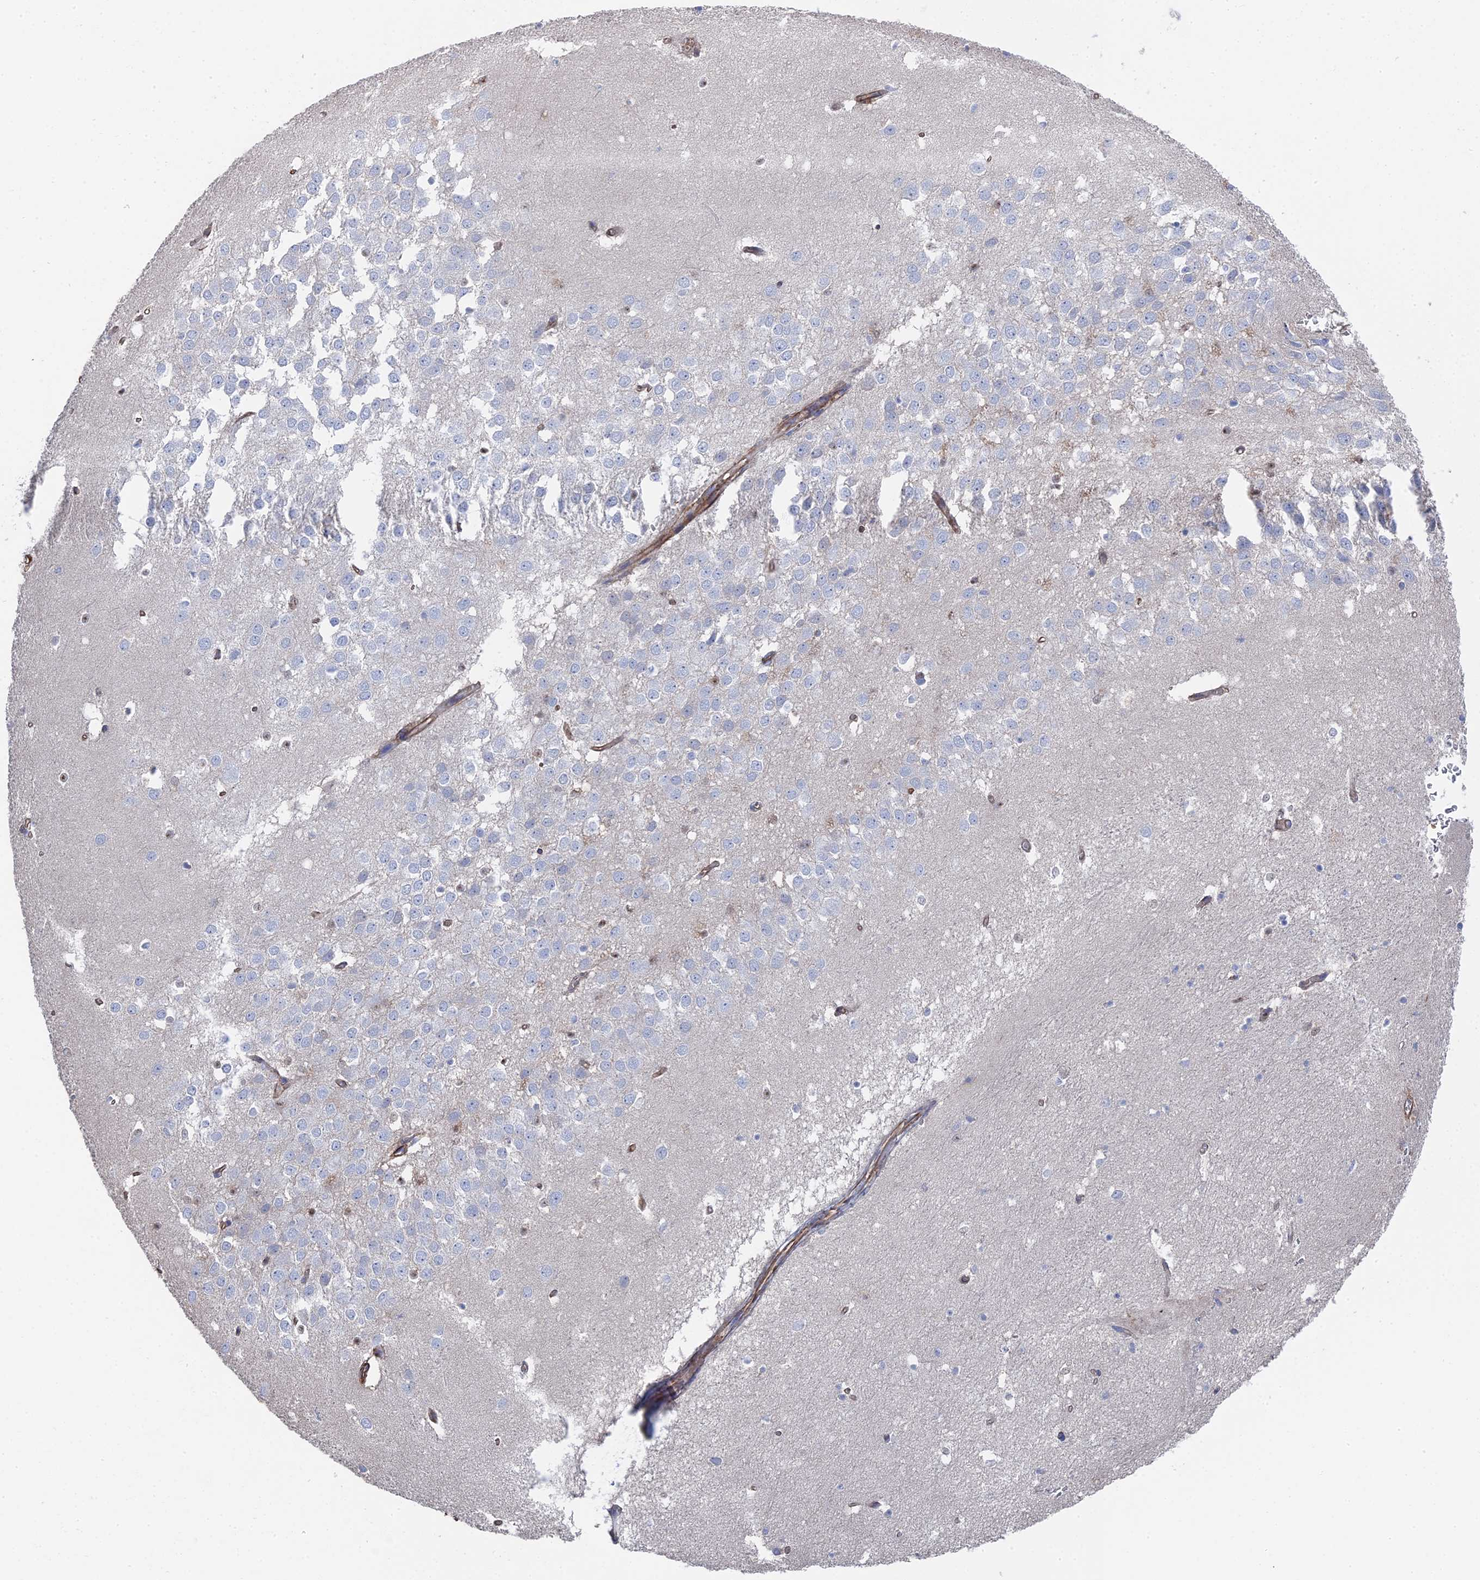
{"staining": {"intensity": "negative", "quantity": "none", "location": "none"}, "tissue": "hippocampus", "cell_type": "Glial cells", "image_type": "normal", "snomed": [{"axis": "morphology", "description": "Normal tissue, NOS"}, {"axis": "topography", "description": "Hippocampus"}], "caption": "Photomicrograph shows no protein expression in glial cells of benign hippocampus. (Stains: DAB (3,3'-diaminobenzidine) IHC with hematoxylin counter stain, Microscopy: brightfield microscopy at high magnification).", "gene": "STRA6", "patient": {"sex": "female", "age": 64}}